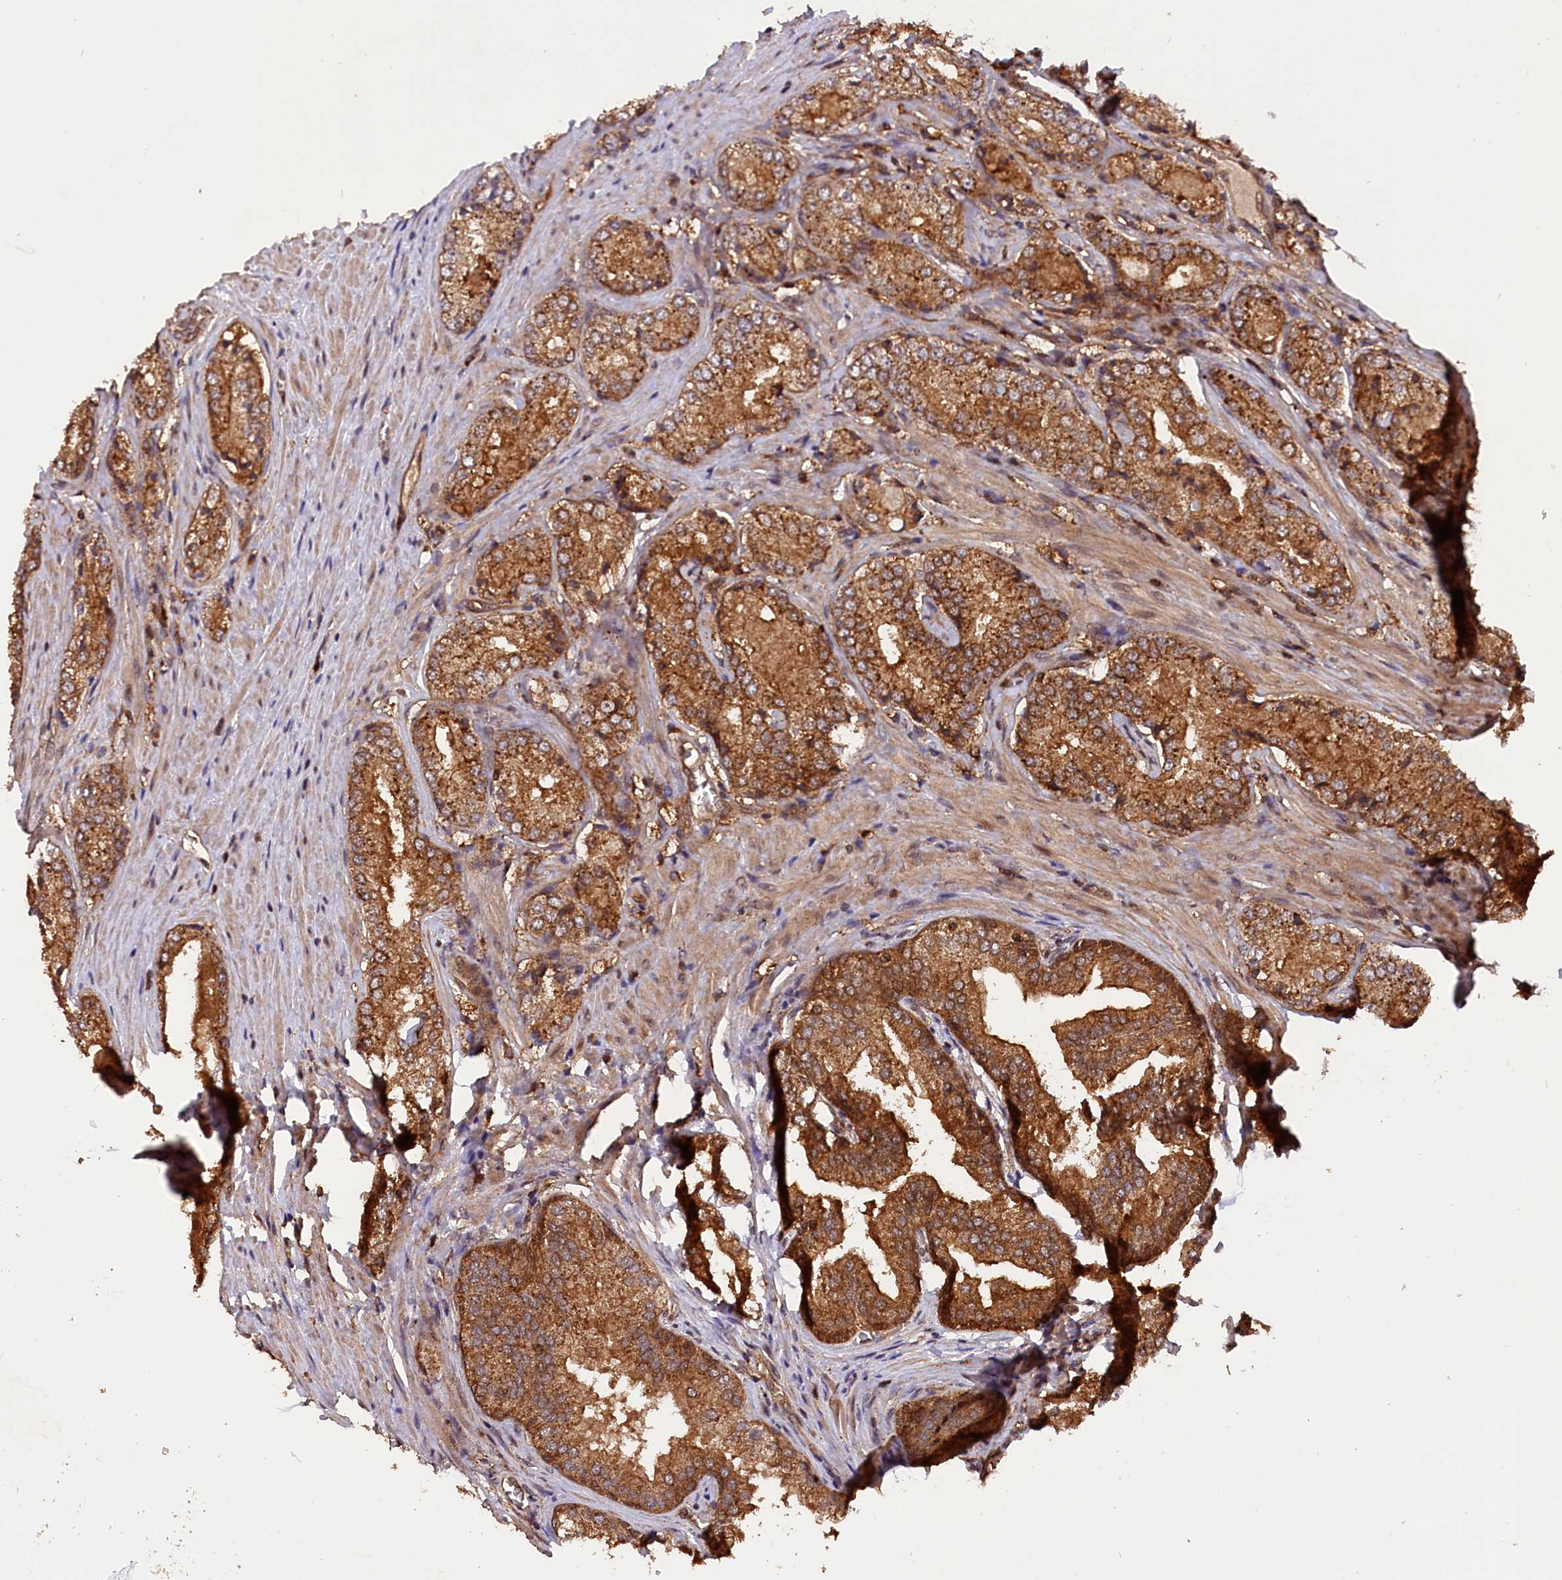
{"staining": {"intensity": "strong", "quantity": ">75%", "location": "cytoplasmic/membranous"}, "tissue": "prostate cancer", "cell_type": "Tumor cells", "image_type": "cancer", "snomed": [{"axis": "morphology", "description": "Adenocarcinoma, Low grade"}, {"axis": "topography", "description": "Prostate"}], "caption": "IHC micrograph of prostate cancer stained for a protein (brown), which reveals high levels of strong cytoplasmic/membranous positivity in approximately >75% of tumor cells.", "gene": "IST1", "patient": {"sex": "male", "age": 68}}